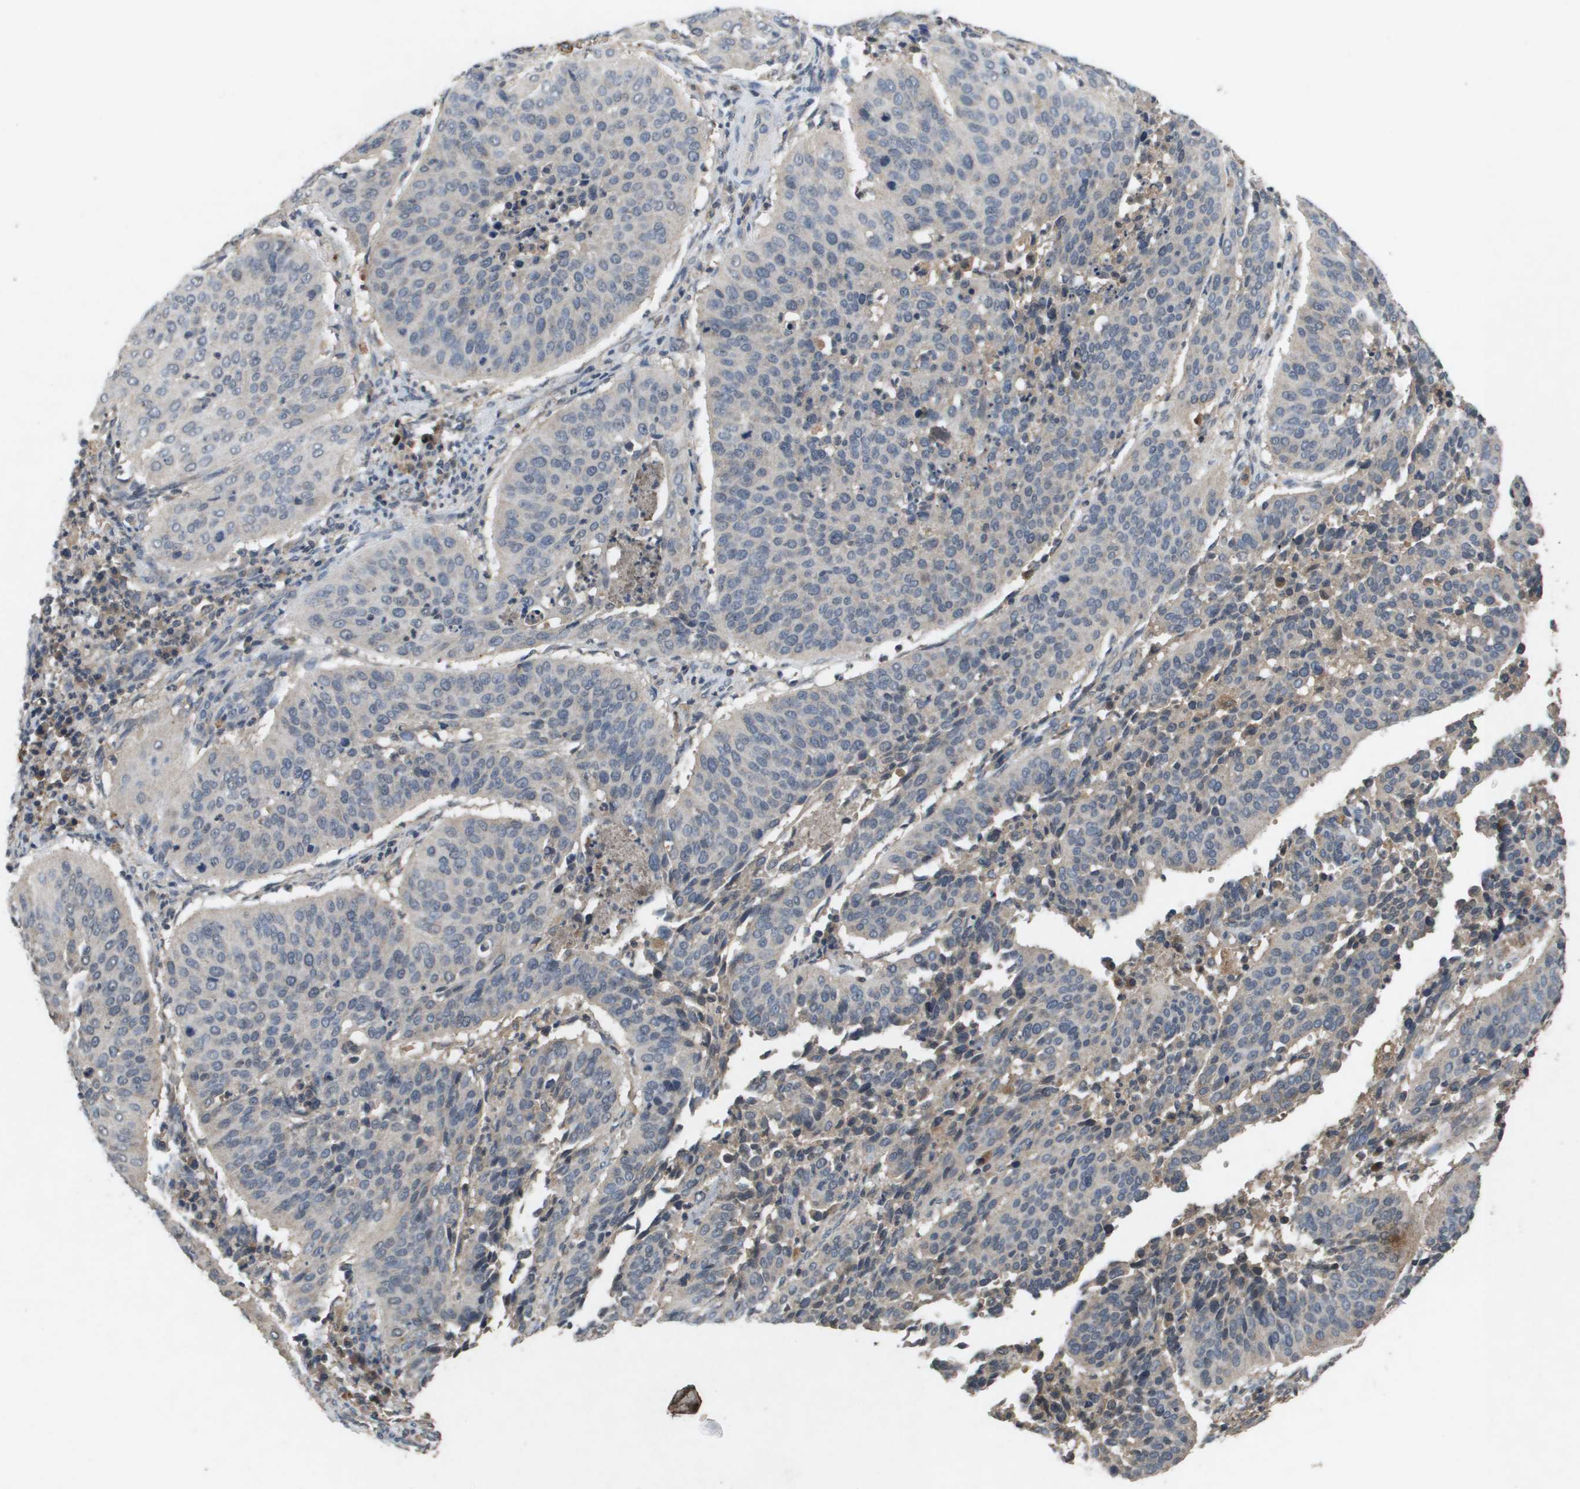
{"staining": {"intensity": "negative", "quantity": "none", "location": "none"}, "tissue": "cervical cancer", "cell_type": "Tumor cells", "image_type": "cancer", "snomed": [{"axis": "morphology", "description": "Normal tissue, NOS"}, {"axis": "morphology", "description": "Squamous cell carcinoma, NOS"}, {"axis": "topography", "description": "Cervix"}], "caption": "High magnification brightfield microscopy of cervical cancer stained with DAB (brown) and counterstained with hematoxylin (blue): tumor cells show no significant positivity. (DAB (3,3'-diaminobenzidine) immunohistochemistry (IHC) visualized using brightfield microscopy, high magnification).", "gene": "PROC", "patient": {"sex": "female", "age": 39}}